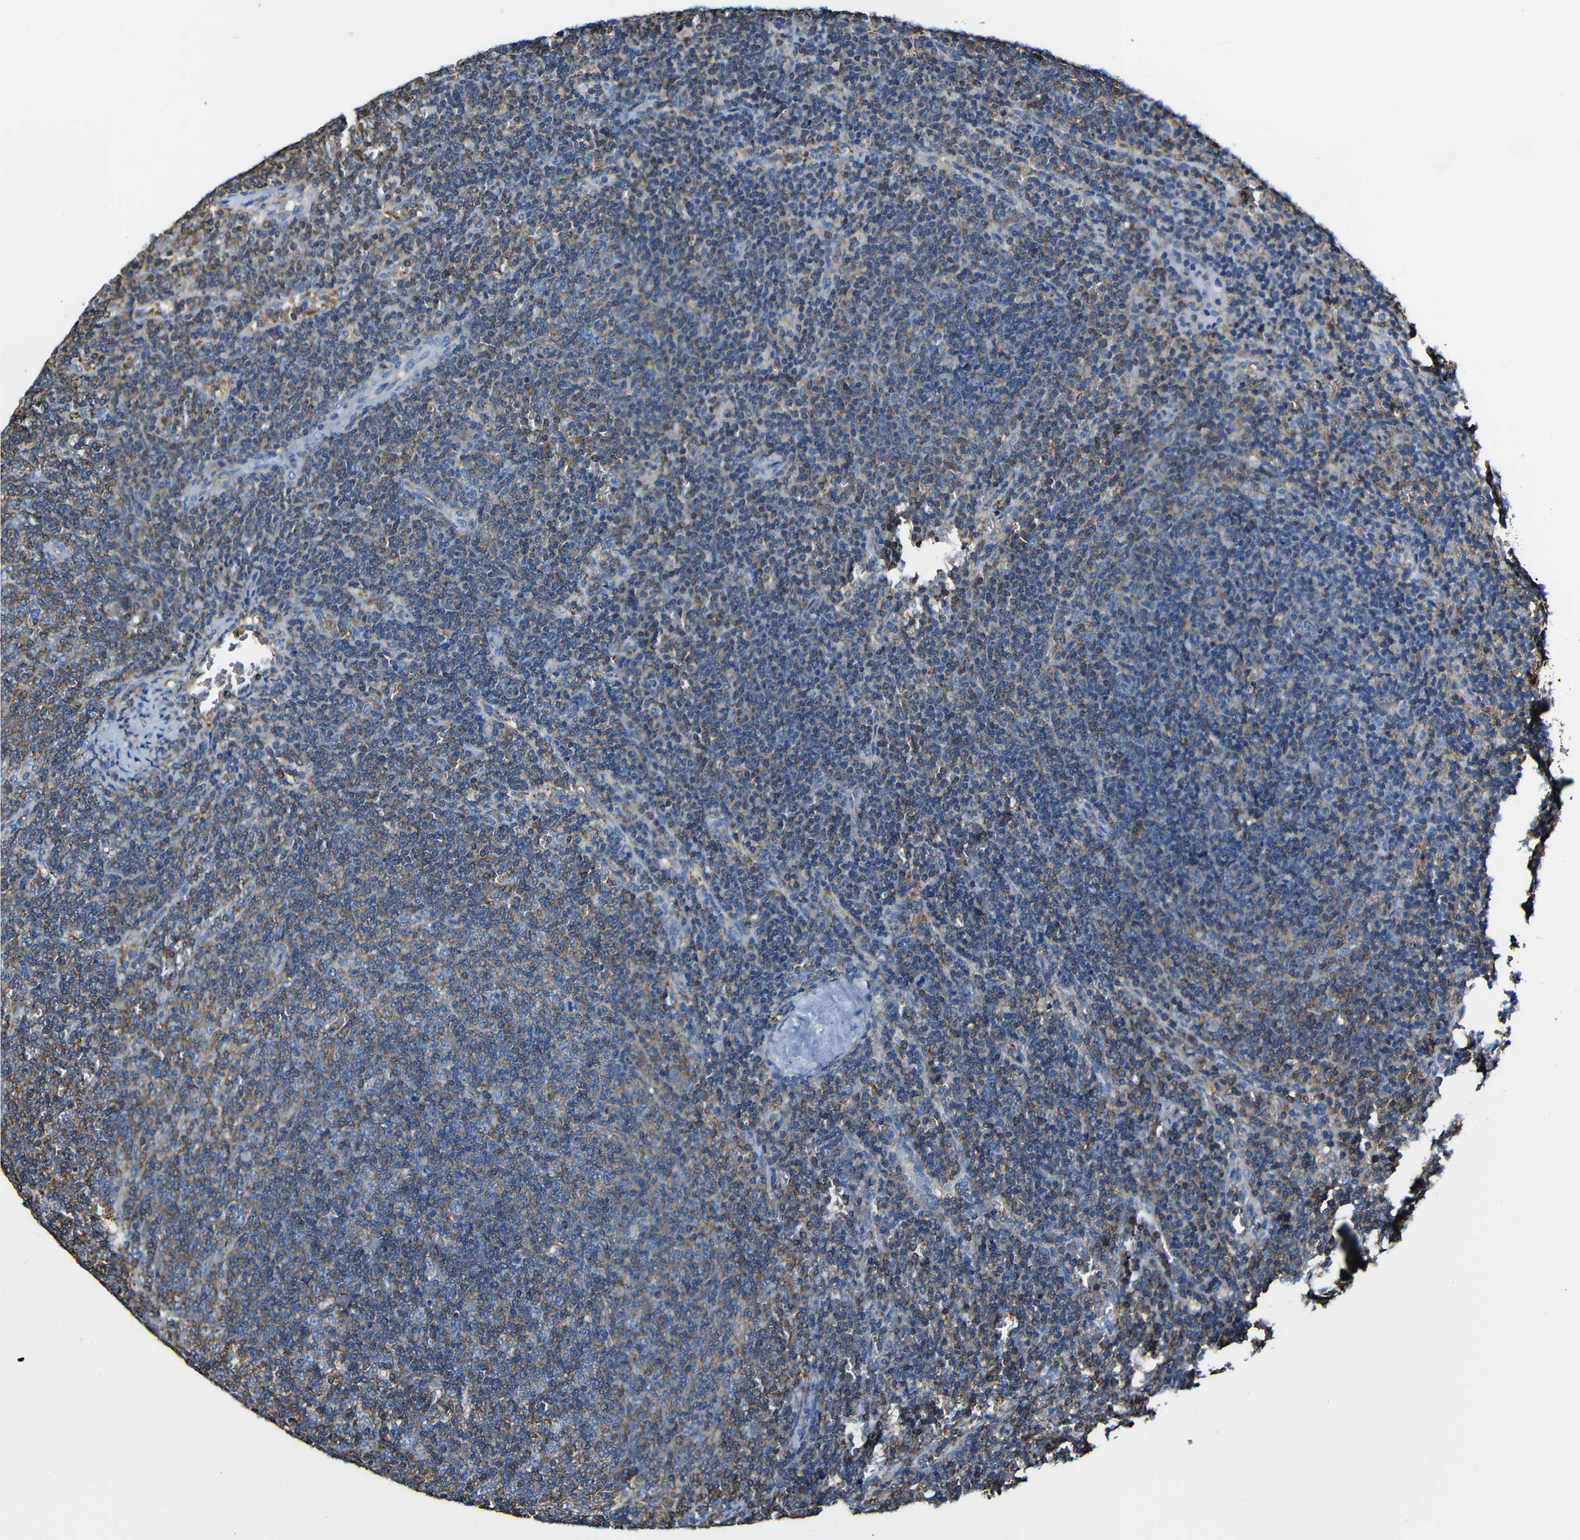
{"staining": {"intensity": "moderate", "quantity": "25%-75%", "location": "cytoplasmic/membranous"}, "tissue": "lymphoma", "cell_type": "Tumor cells", "image_type": "cancer", "snomed": [{"axis": "morphology", "description": "Malignant lymphoma, non-Hodgkin's type, Low grade"}, {"axis": "topography", "description": "Spleen"}], "caption": "A high-resolution histopathology image shows IHC staining of low-grade malignant lymphoma, non-Hodgkin's type, which exhibits moderate cytoplasmic/membranous staining in about 25%-75% of tumor cells.", "gene": "MSN", "patient": {"sex": "female", "age": 50}}